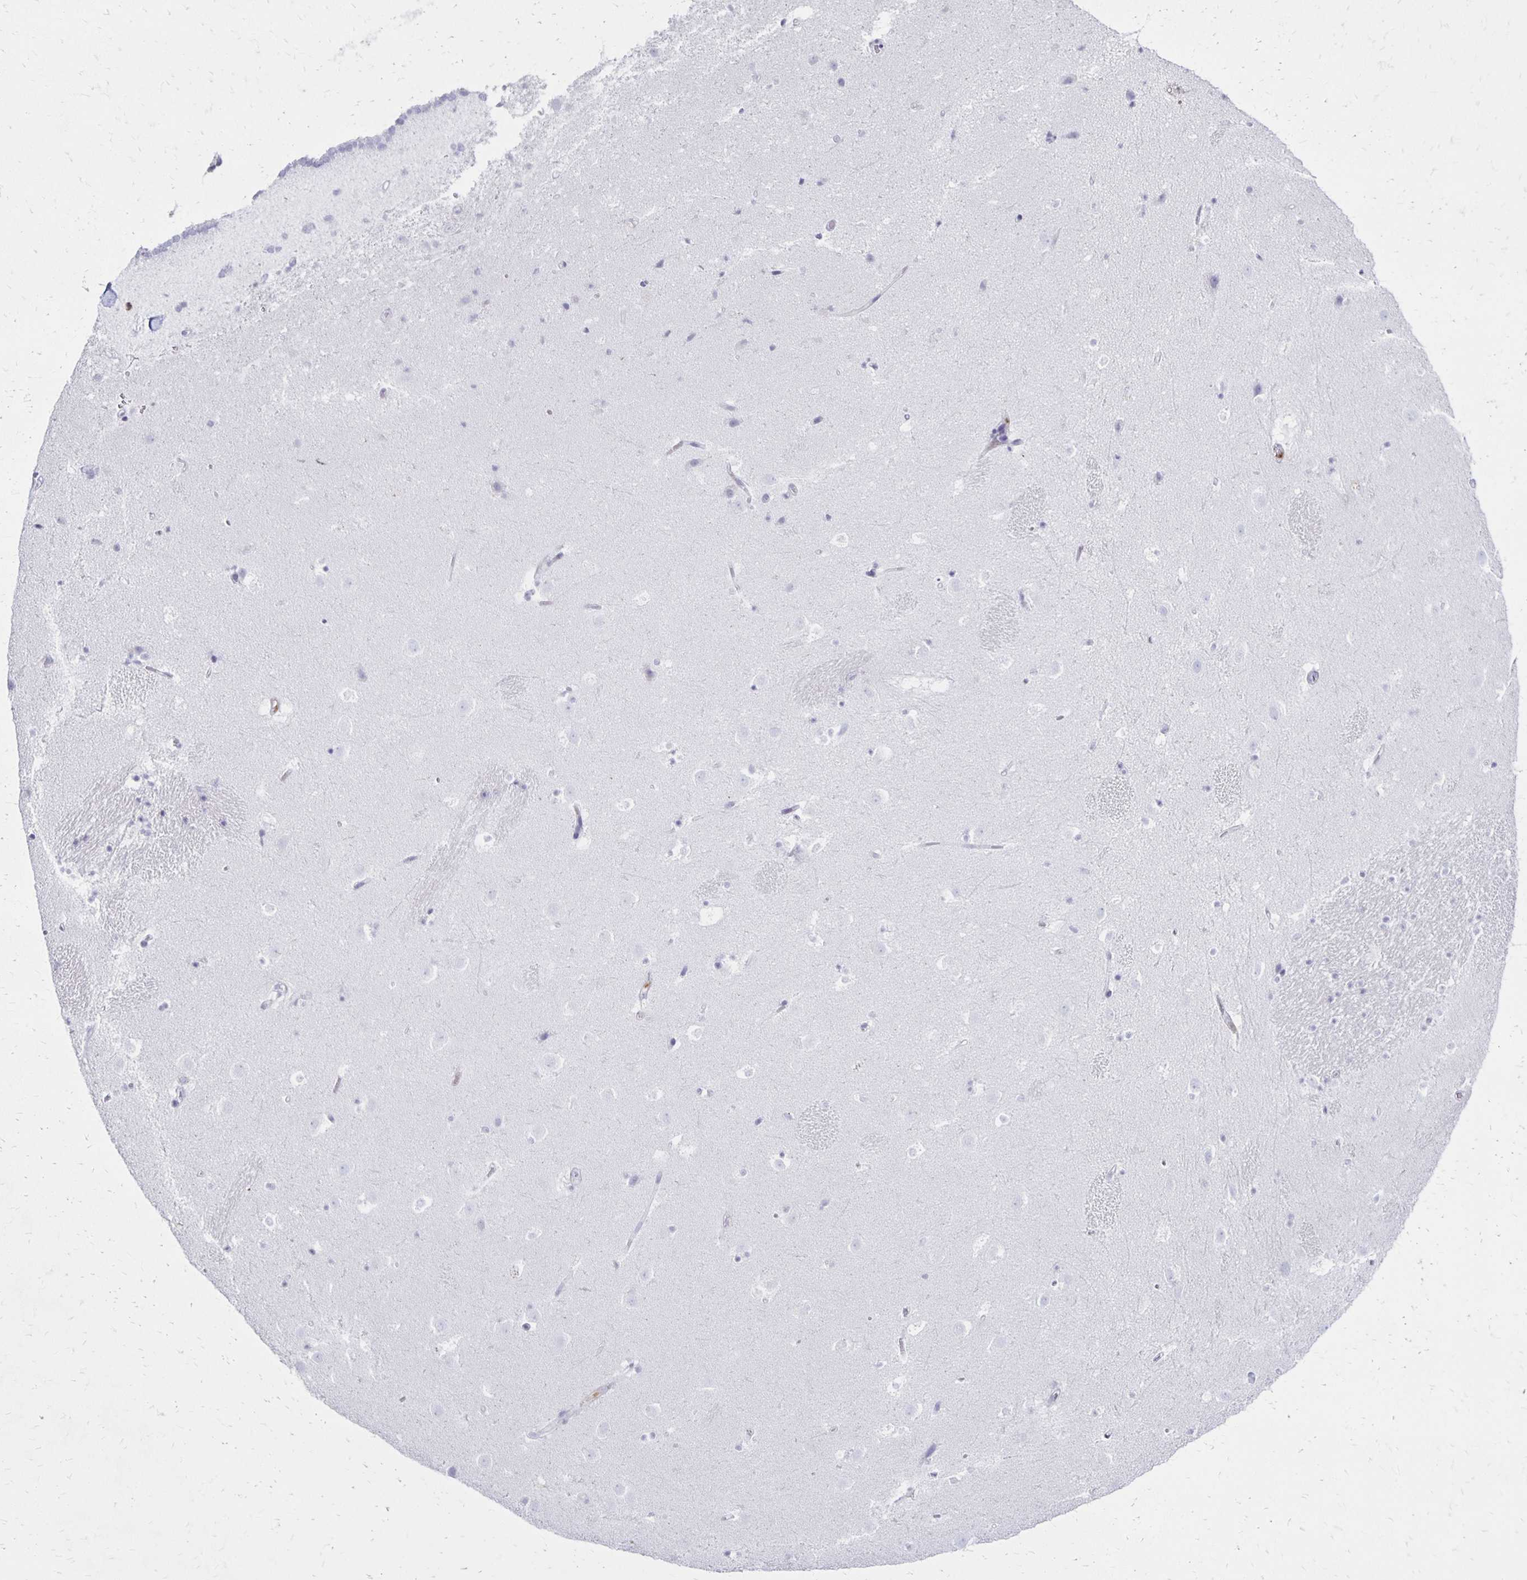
{"staining": {"intensity": "negative", "quantity": "none", "location": "none"}, "tissue": "caudate", "cell_type": "Glial cells", "image_type": "normal", "snomed": [{"axis": "morphology", "description": "Normal tissue, NOS"}, {"axis": "topography", "description": "Lateral ventricle wall"}], "caption": "This is an IHC image of unremarkable caudate. There is no staining in glial cells.", "gene": "CCL21", "patient": {"sex": "male", "age": 37}}